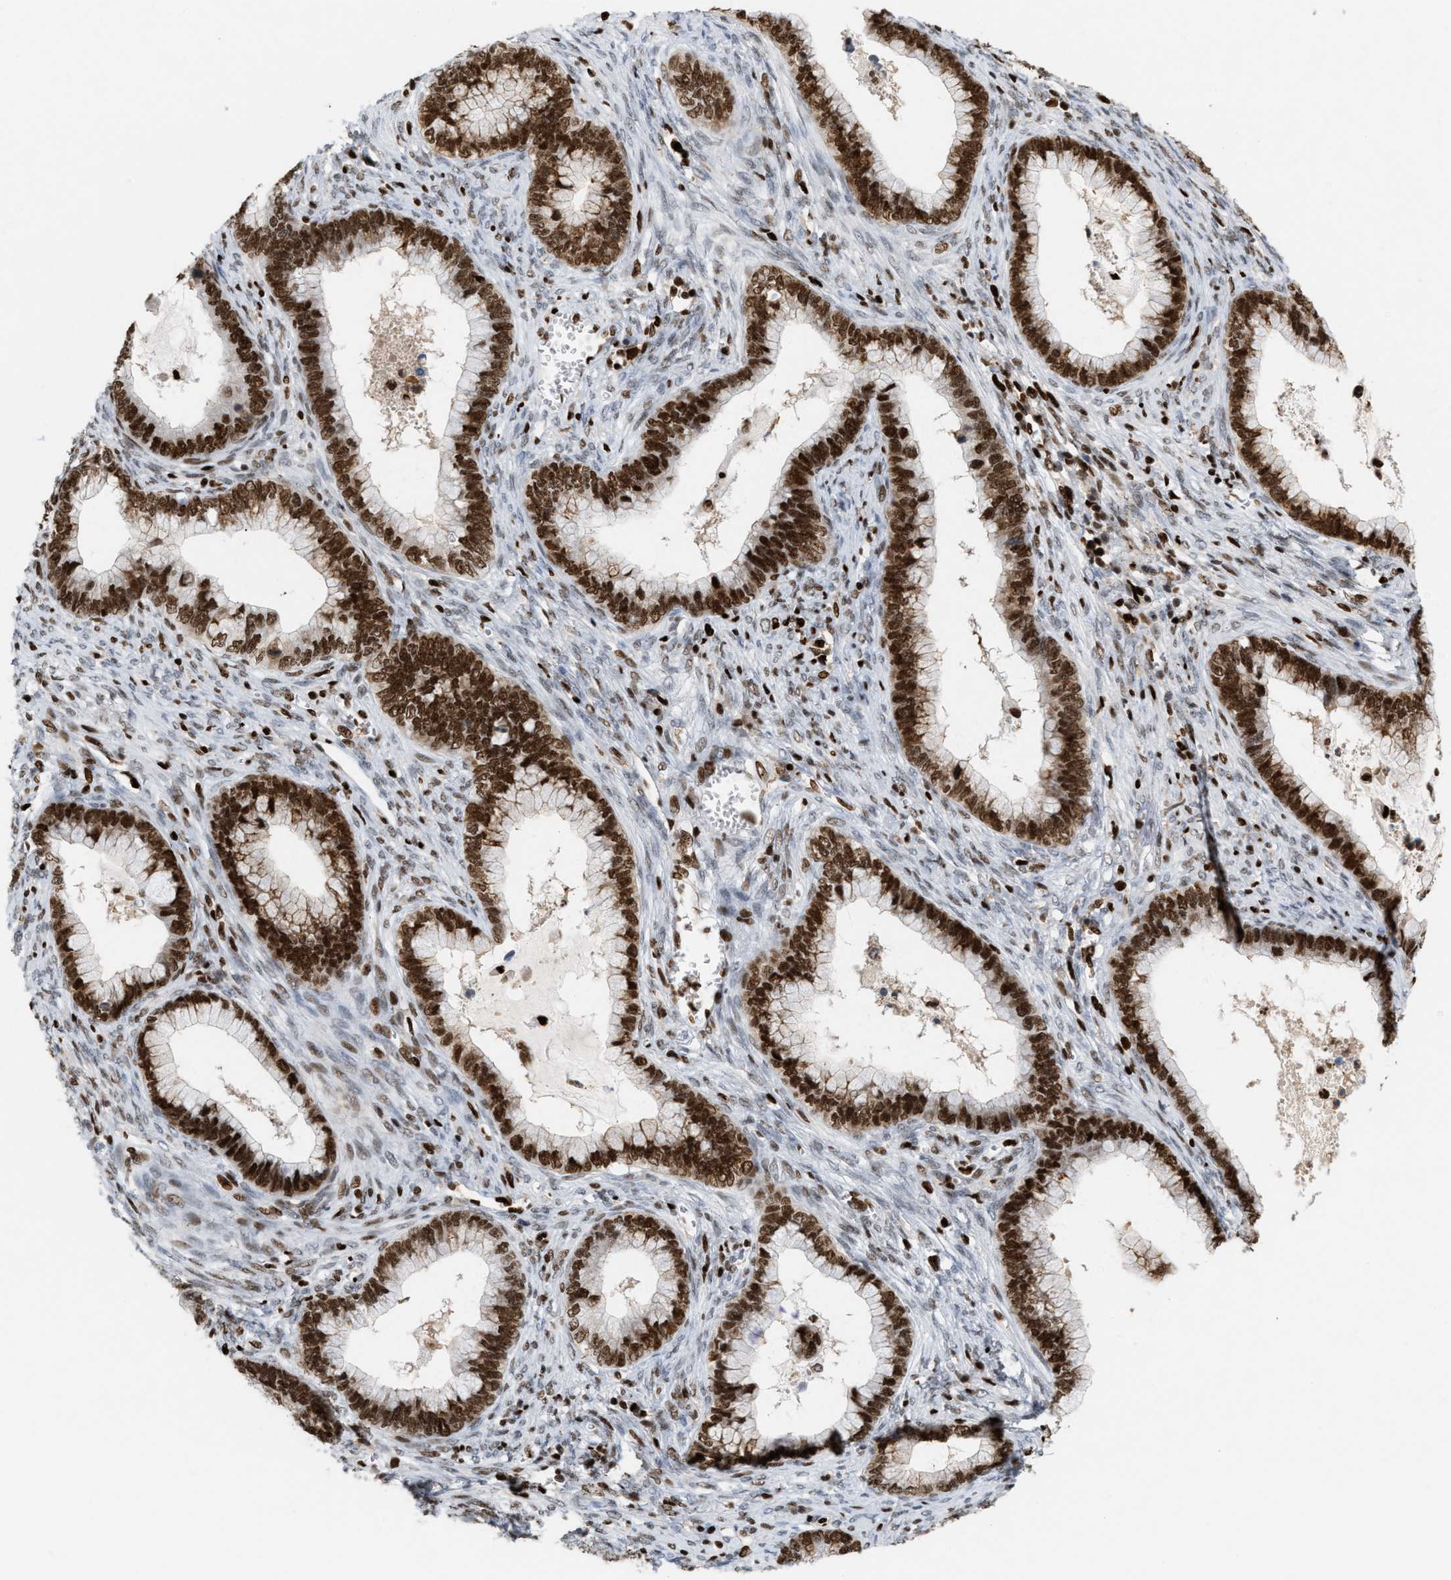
{"staining": {"intensity": "strong", "quantity": ">75%", "location": "nuclear"}, "tissue": "cervical cancer", "cell_type": "Tumor cells", "image_type": "cancer", "snomed": [{"axis": "morphology", "description": "Adenocarcinoma, NOS"}, {"axis": "topography", "description": "Cervix"}], "caption": "IHC histopathology image of neoplastic tissue: human cervical cancer (adenocarcinoma) stained using IHC shows high levels of strong protein expression localized specifically in the nuclear of tumor cells, appearing as a nuclear brown color.", "gene": "RNASEK-C17orf49", "patient": {"sex": "female", "age": 44}}